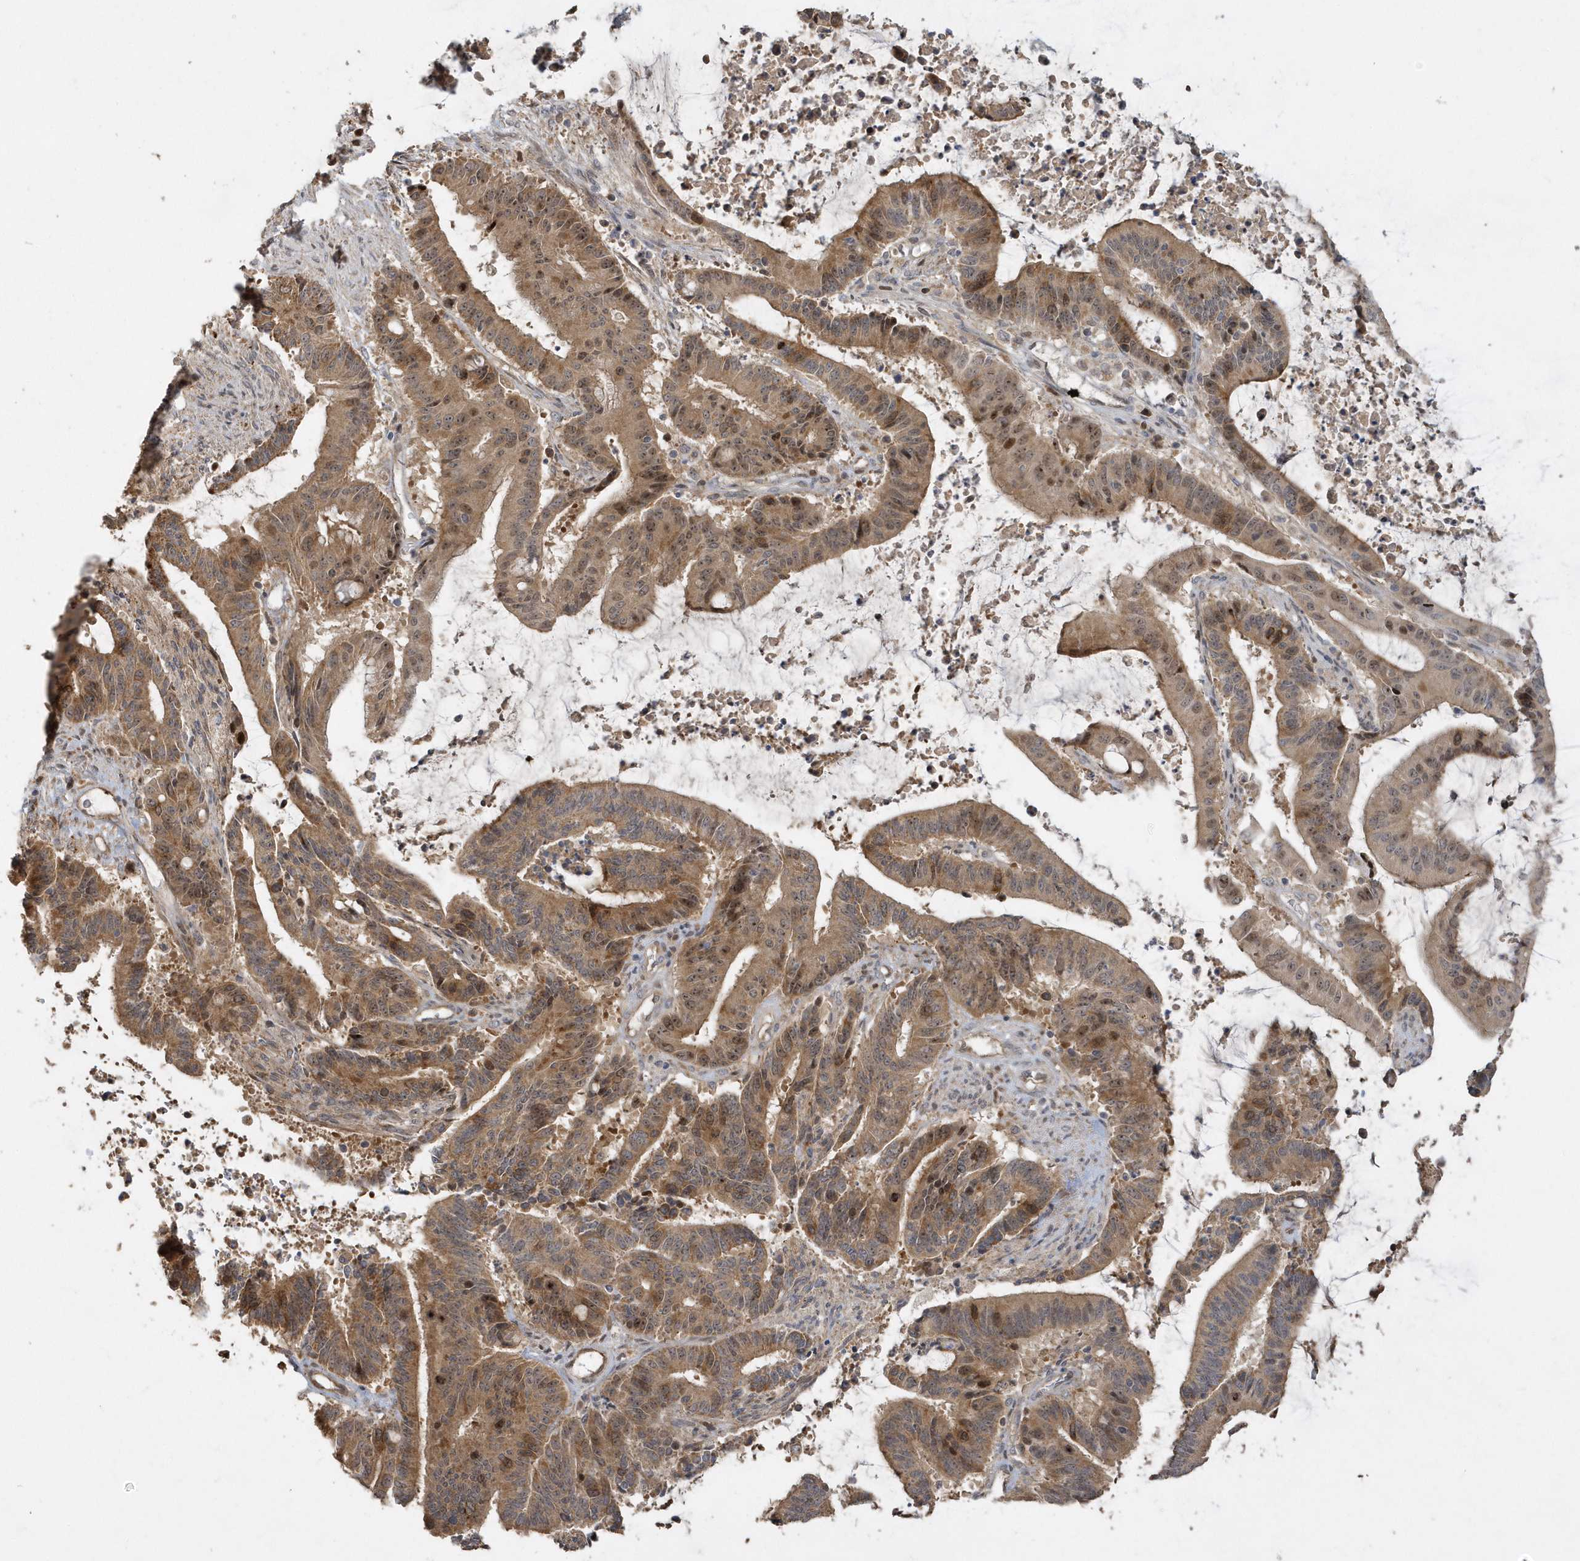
{"staining": {"intensity": "moderate", "quantity": ">75%", "location": "cytoplasmic/membranous,nuclear"}, "tissue": "liver cancer", "cell_type": "Tumor cells", "image_type": "cancer", "snomed": [{"axis": "morphology", "description": "Normal tissue, NOS"}, {"axis": "morphology", "description": "Cholangiocarcinoma"}, {"axis": "topography", "description": "Liver"}, {"axis": "topography", "description": "Peripheral nerve tissue"}], "caption": "IHC of human cholangiocarcinoma (liver) reveals medium levels of moderate cytoplasmic/membranous and nuclear positivity in approximately >75% of tumor cells.", "gene": "TRAIP", "patient": {"sex": "female", "age": 73}}